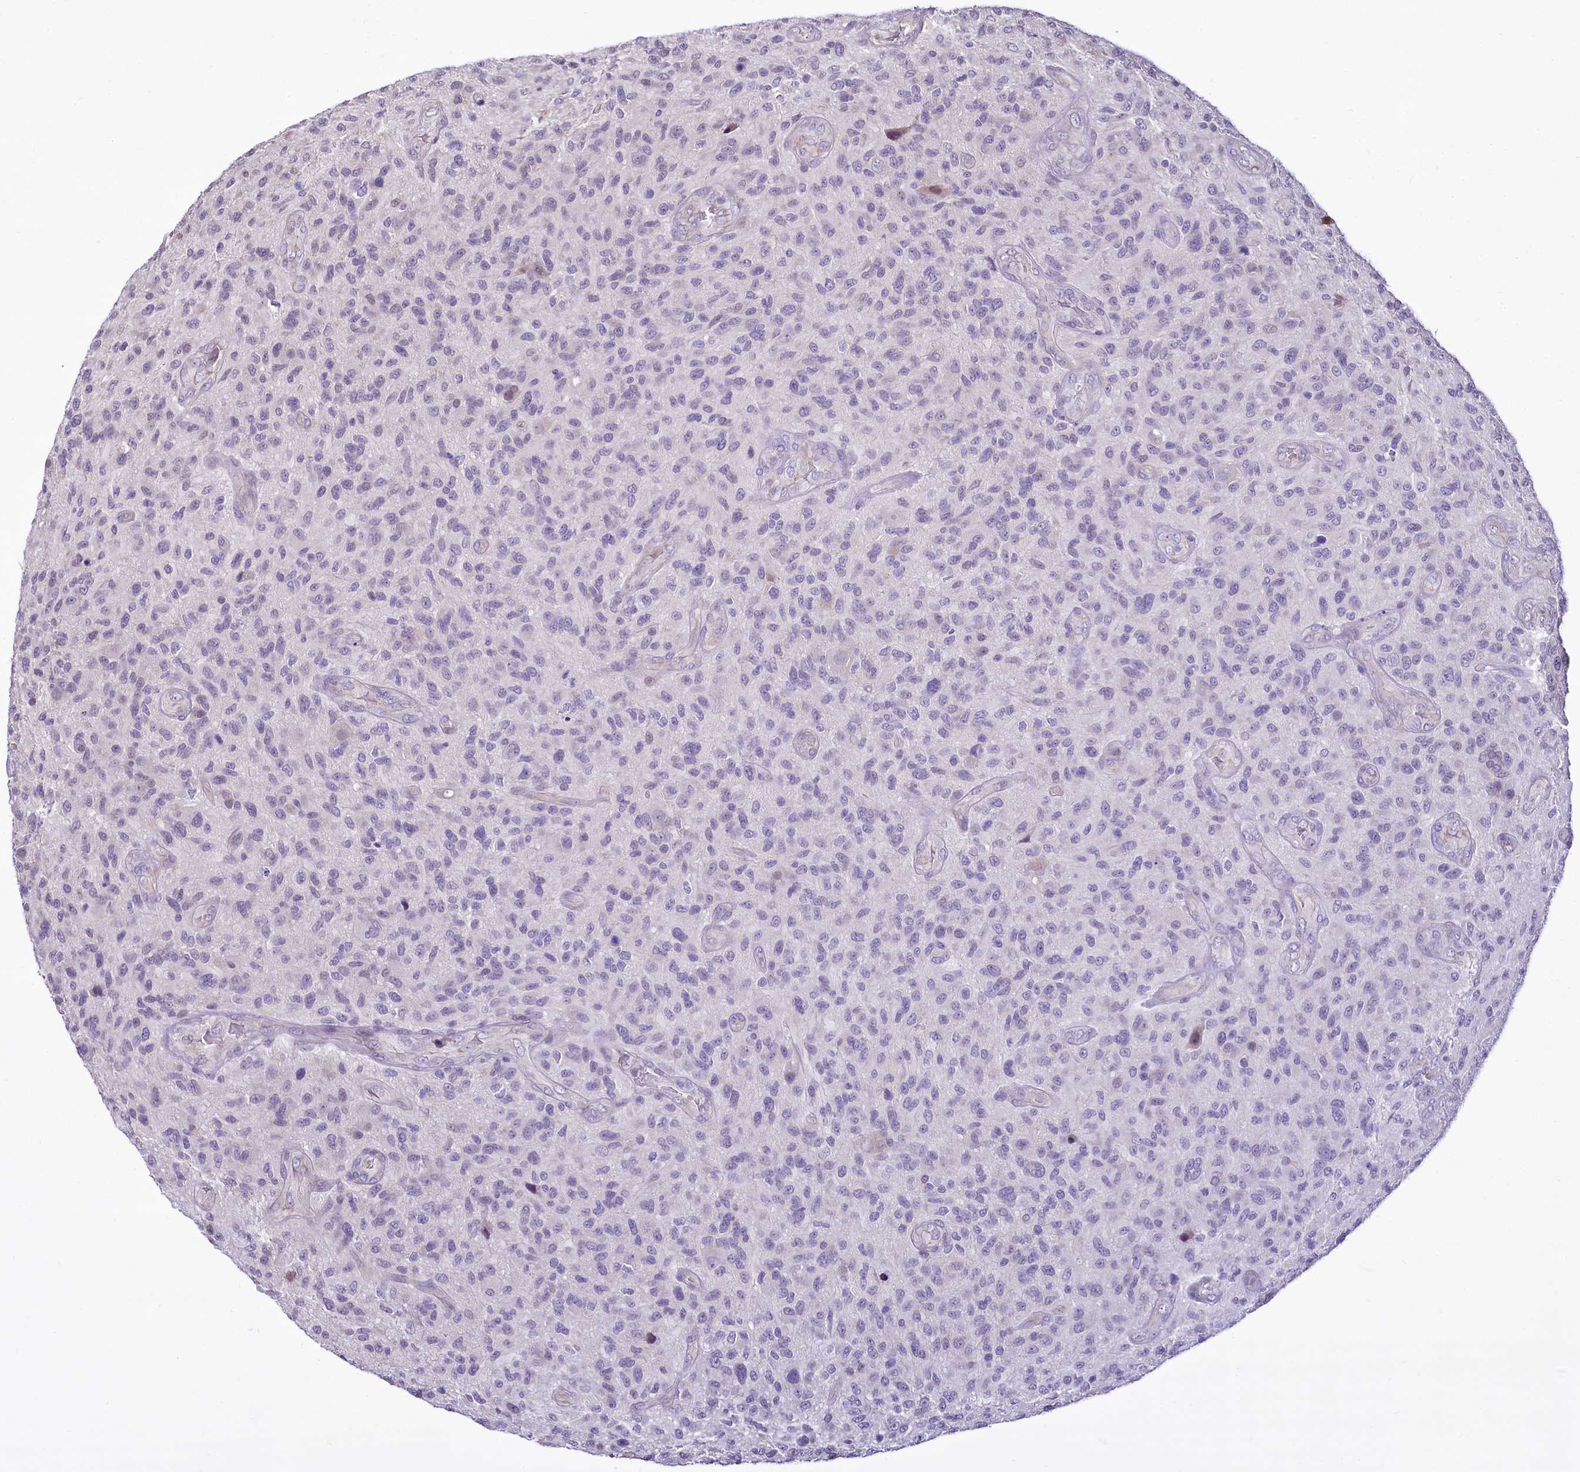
{"staining": {"intensity": "negative", "quantity": "none", "location": "none"}, "tissue": "glioma", "cell_type": "Tumor cells", "image_type": "cancer", "snomed": [{"axis": "morphology", "description": "Glioma, malignant, High grade"}, {"axis": "topography", "description": "Brain"}], "caption": "Tumor cells are negative for brown protein staining in malignant glioma (high-grade). (Brightfield microscopy of DAB (3,3'-diaminobenzidine) immunohistochemistry at high magnification).", "gene": "BANK1", "patient": {"sex": "male", "age": 47}}